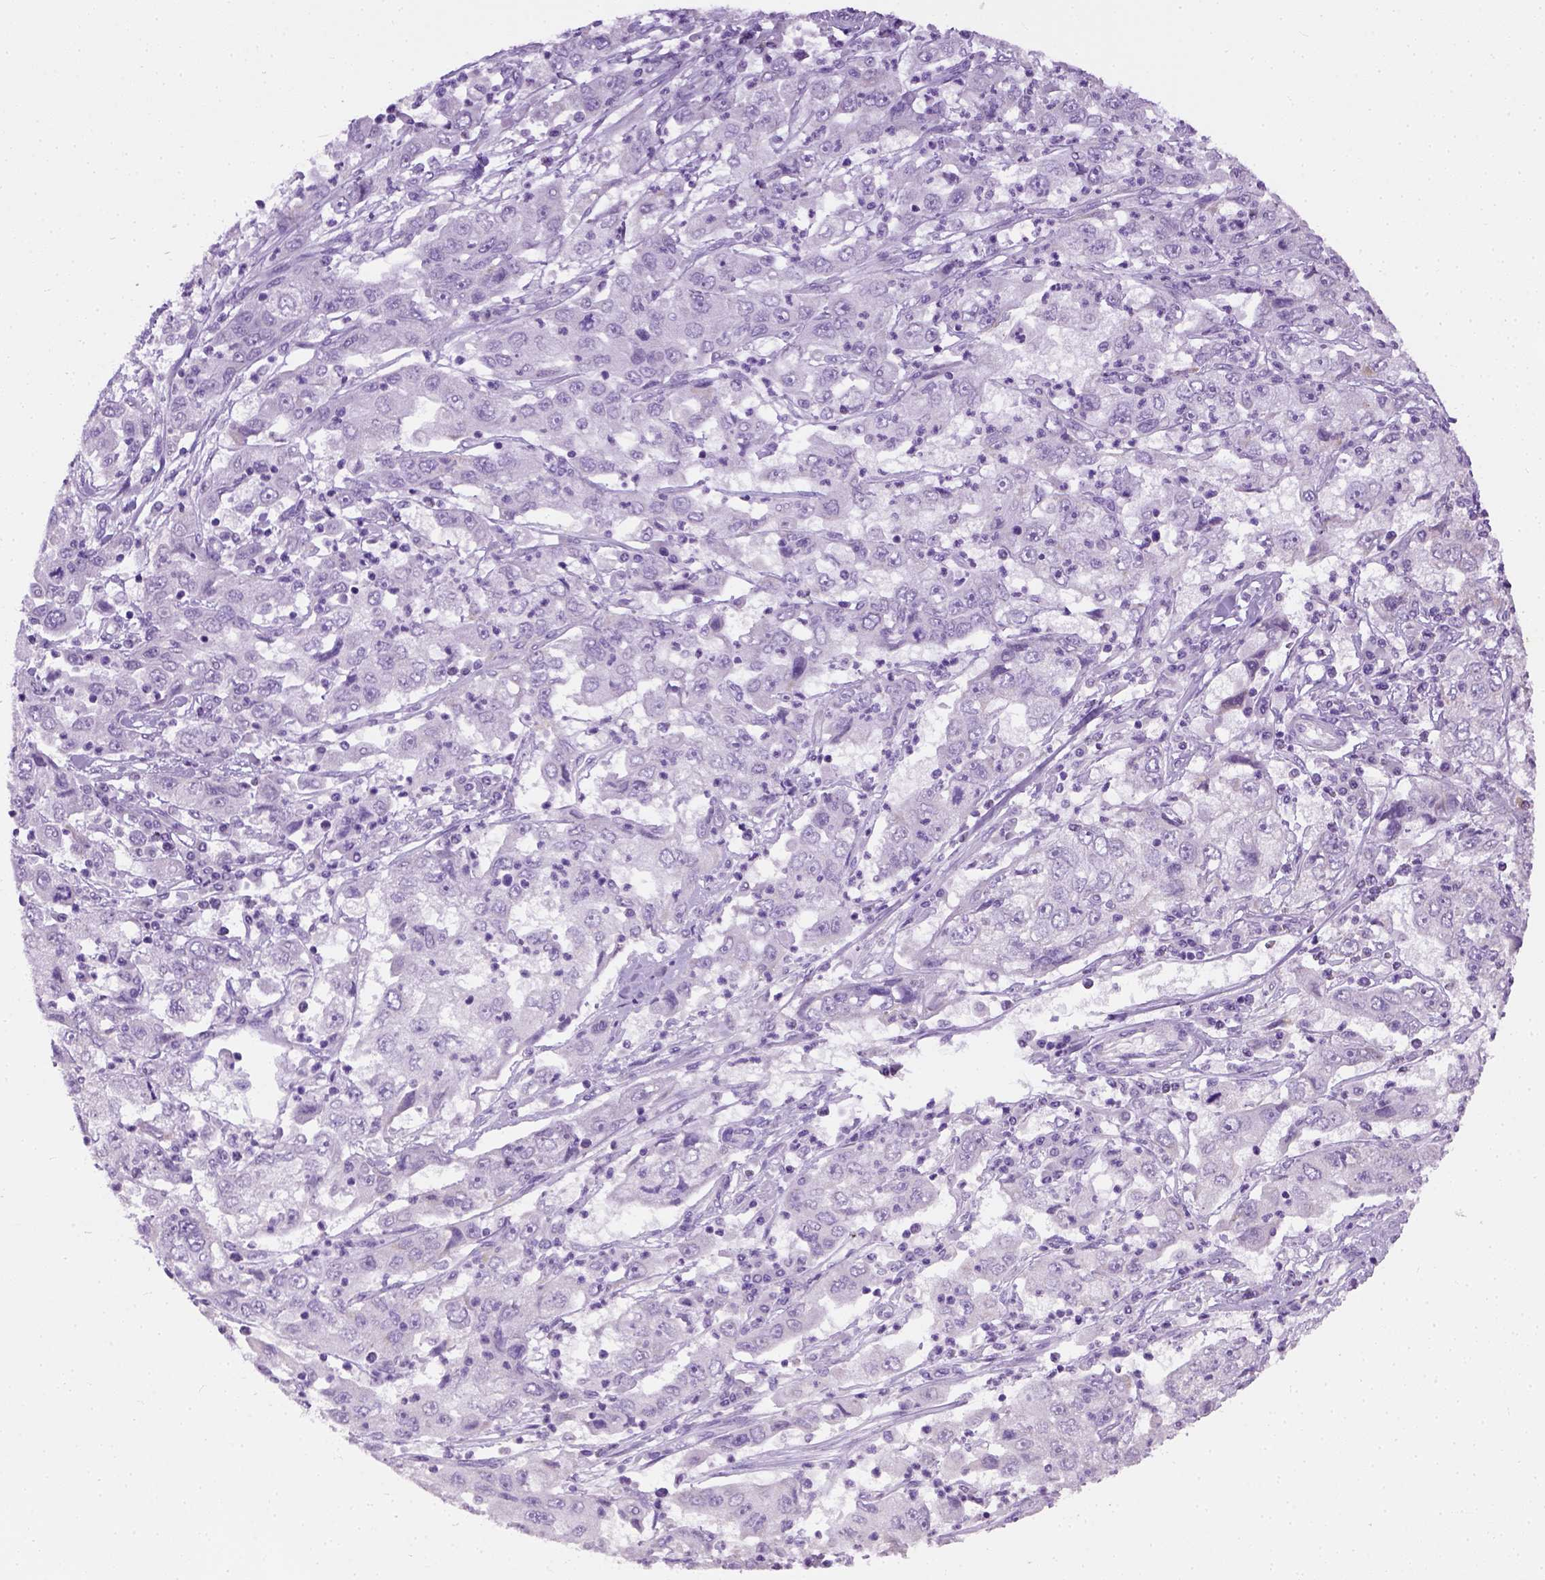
{"staining": {"intensity": "negative", "quantity": "none", "location": "none"}, "tissue": "cervical cancer", "cell_type": "Tumor cells", "image_type": "cancer", "snomed": [{"axis": "morphology", "description": "Squamous cell carcinoma, NOS"}, {"axis": "topography", "description": "Cervix"}], "caption": "Cervical cancer (squamous cell carcinoma) was stained to show a protein in brown. There is no significant positivity in tumor cells.", "gene": "CYP24A1", "patient": {"sex": "female", "age": 36}}